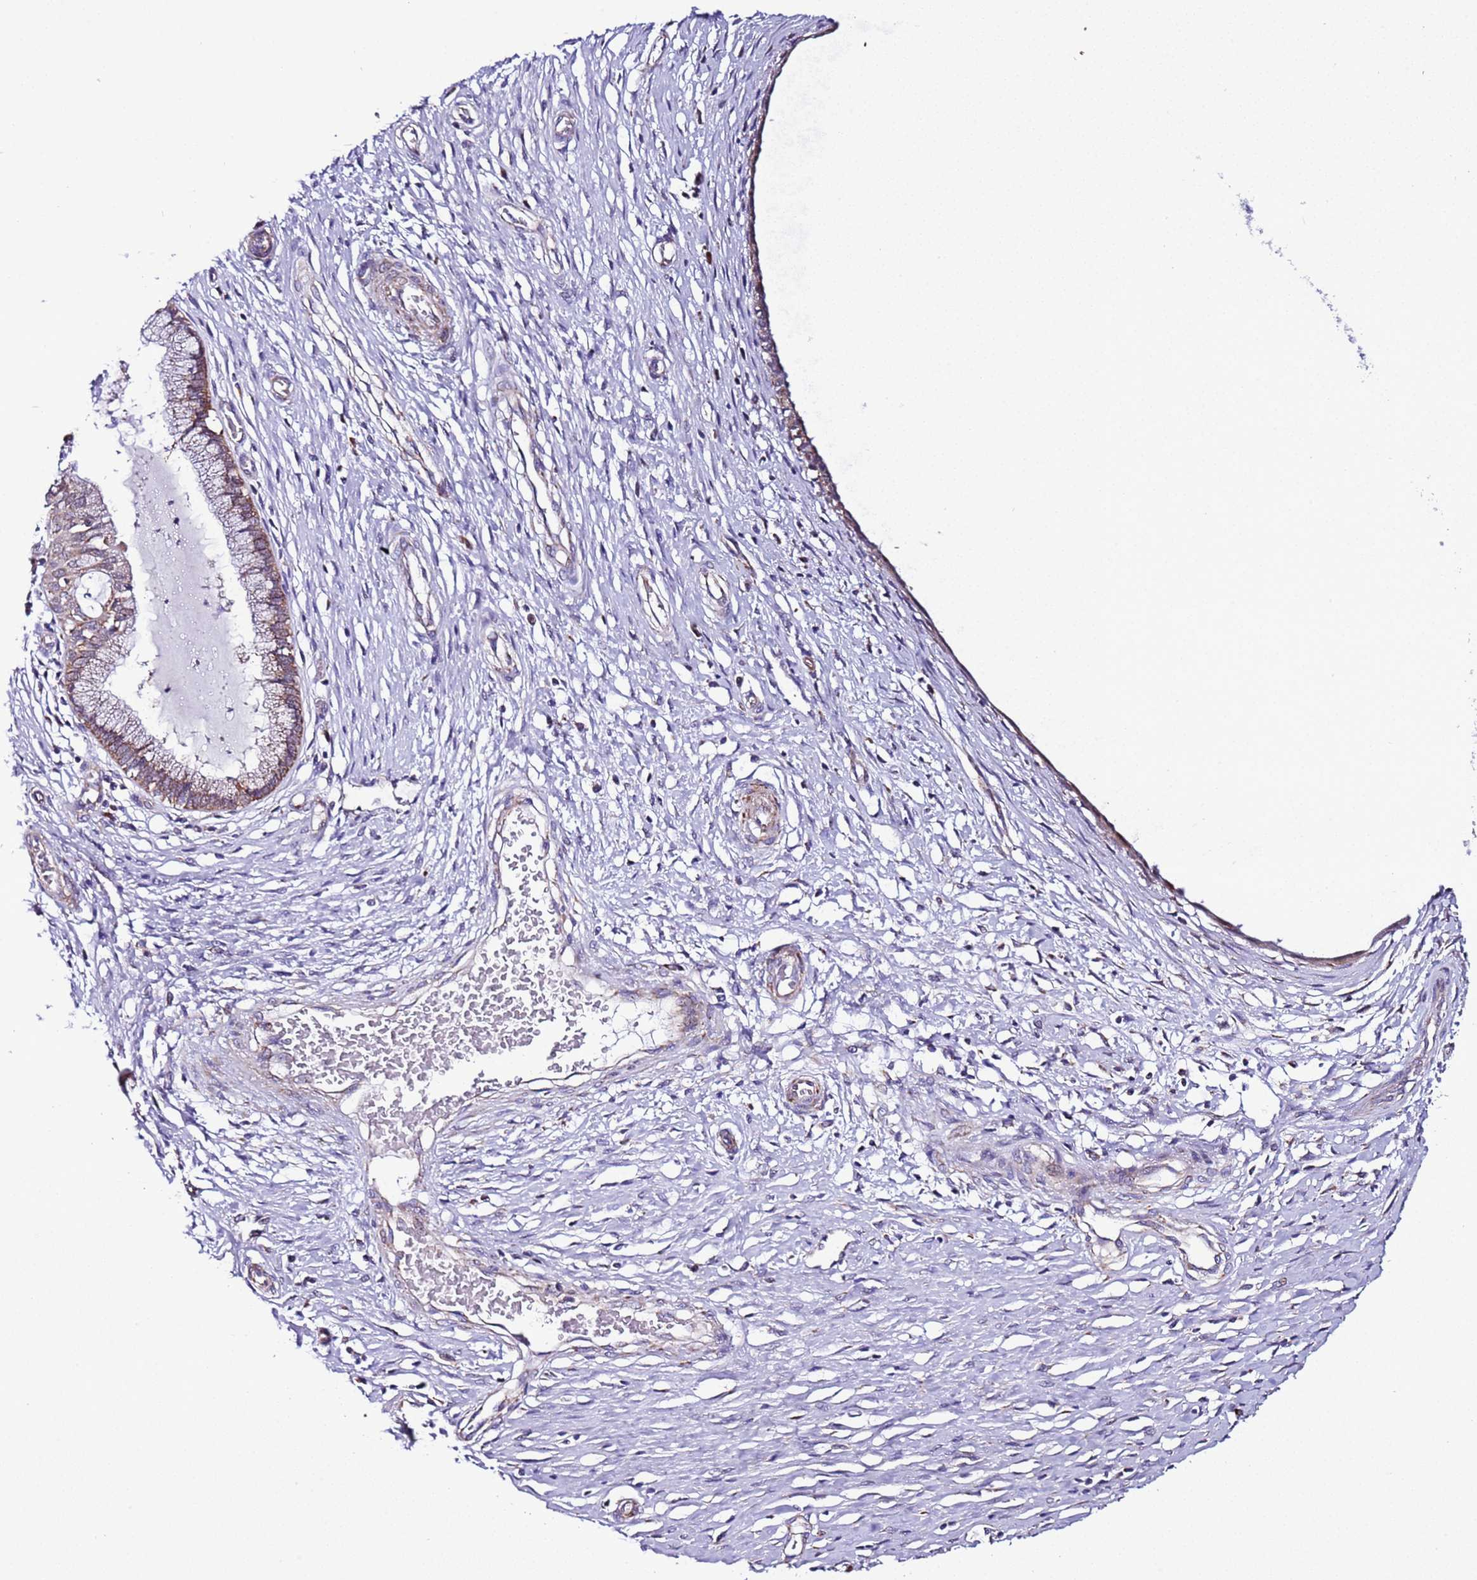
{"staining": {"intensity": "moderate", "quantity": "<25%", "location": "cytoplasmic/membranous"}, "tissue": "cervix", "cell_type": "Glandular cells", "image_type": "normal", "snomed": [{"axis": "morphology", "description": "Normal tissue, NOS"}, {"axis": "topography", "description": "Cervix"}], "caption": "Benign cervix displays moderate cytoplasmic/membranous expression in approximately <25% of glandular cells, visualized by immunohistochemistry. The staining was performed using DAB (3,3'-diaminobenzidine), with brown indicating positive protein expression. Nuclei are stained blue with hematoxylin.", "gene": "UEVLD", "patient": {"sex": "female", "age": 55}}